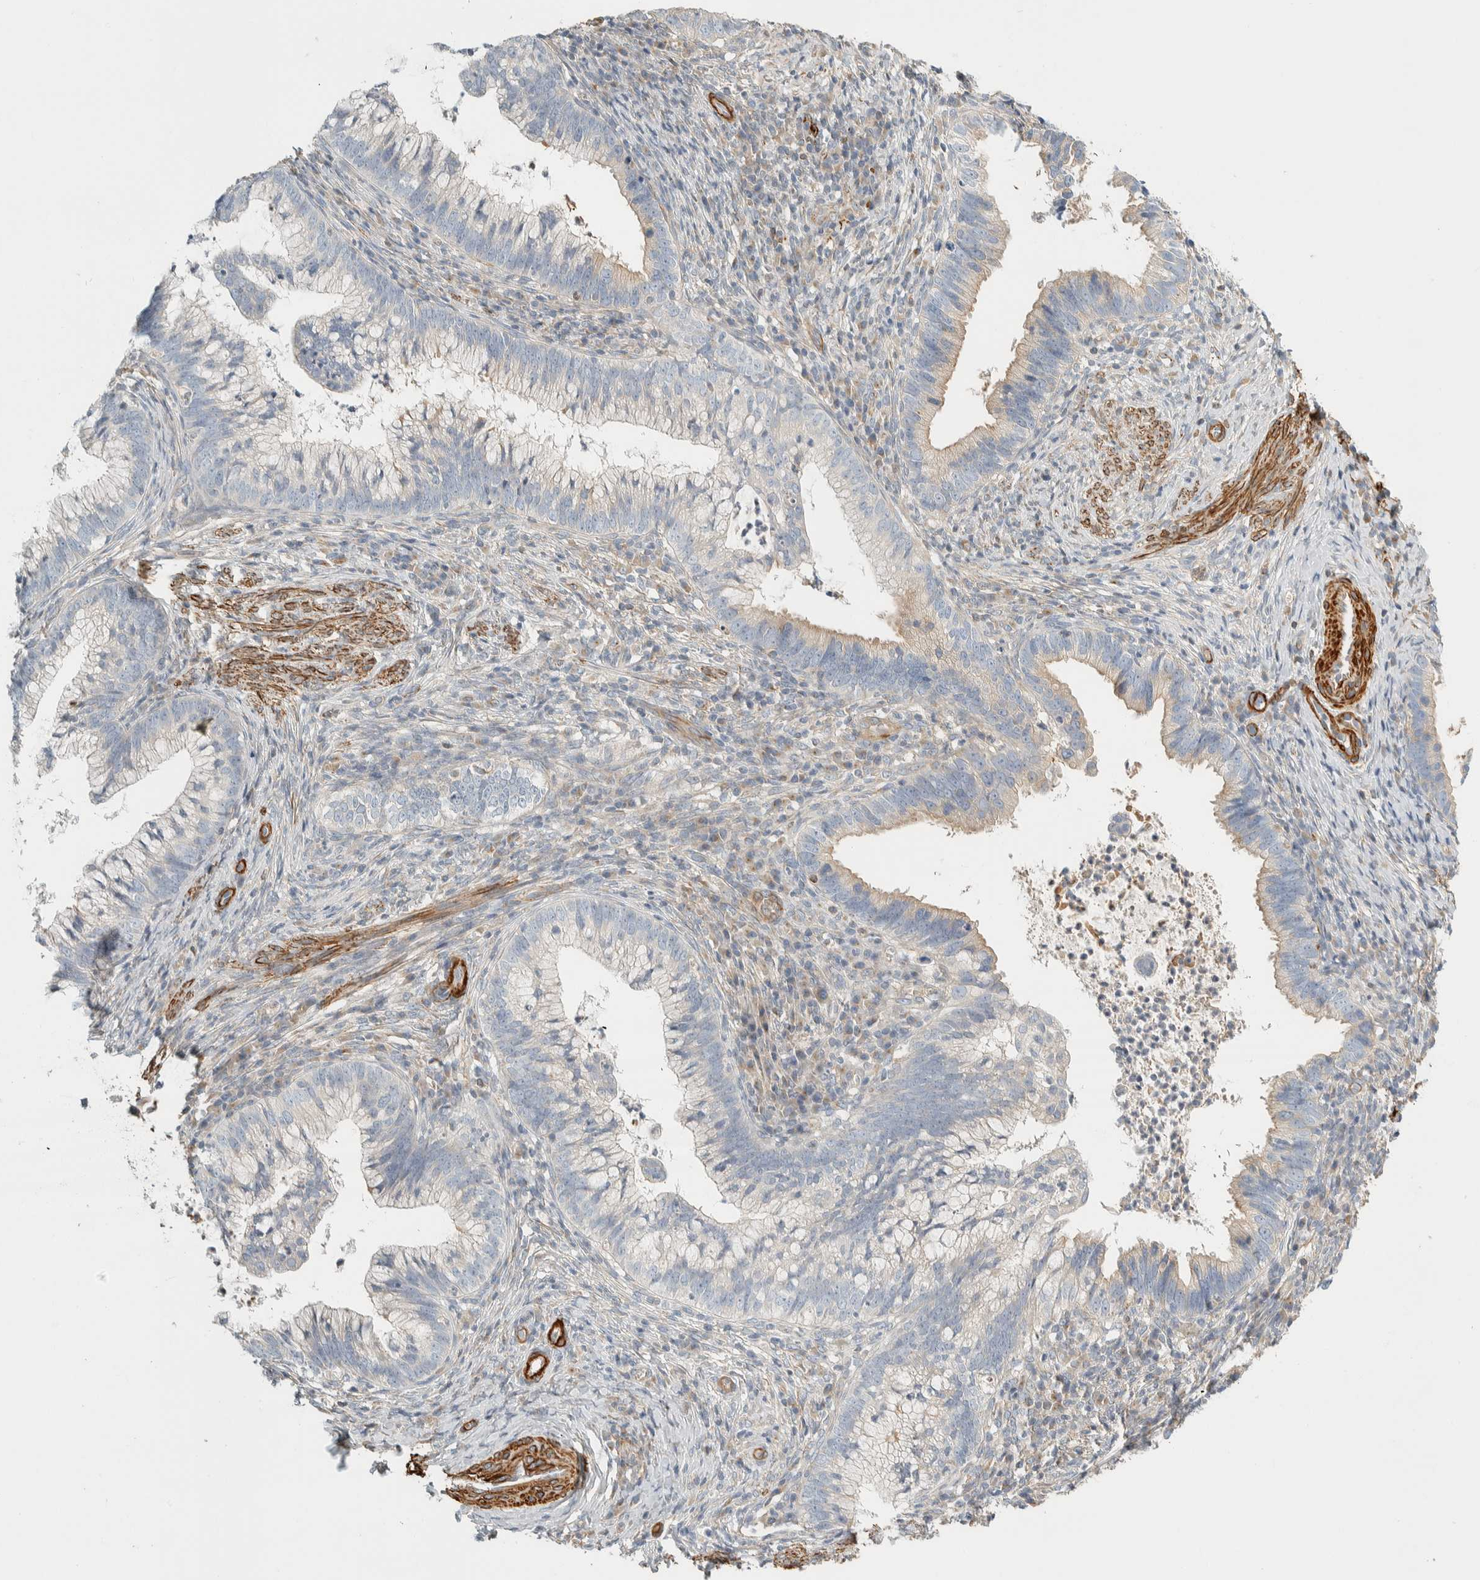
{"staining": {"intensity": "weak", "quantity": "<25%", "location": "cytoplasmic/membranous"}, "tissue": "cervical cancer", "cell_type": "Tumor cells", "image_type": "cancer", "snomed": [{"axis": "morphology", "description": "Adenocarcinoma, NOS"}, {"axis": "topography", "description": "Cervix"}], "caption": "The image reveals no staining of tumor cells in cervical cancer.", "gene": "CDR2", "patient": {"sex": "female", "age": 36}}